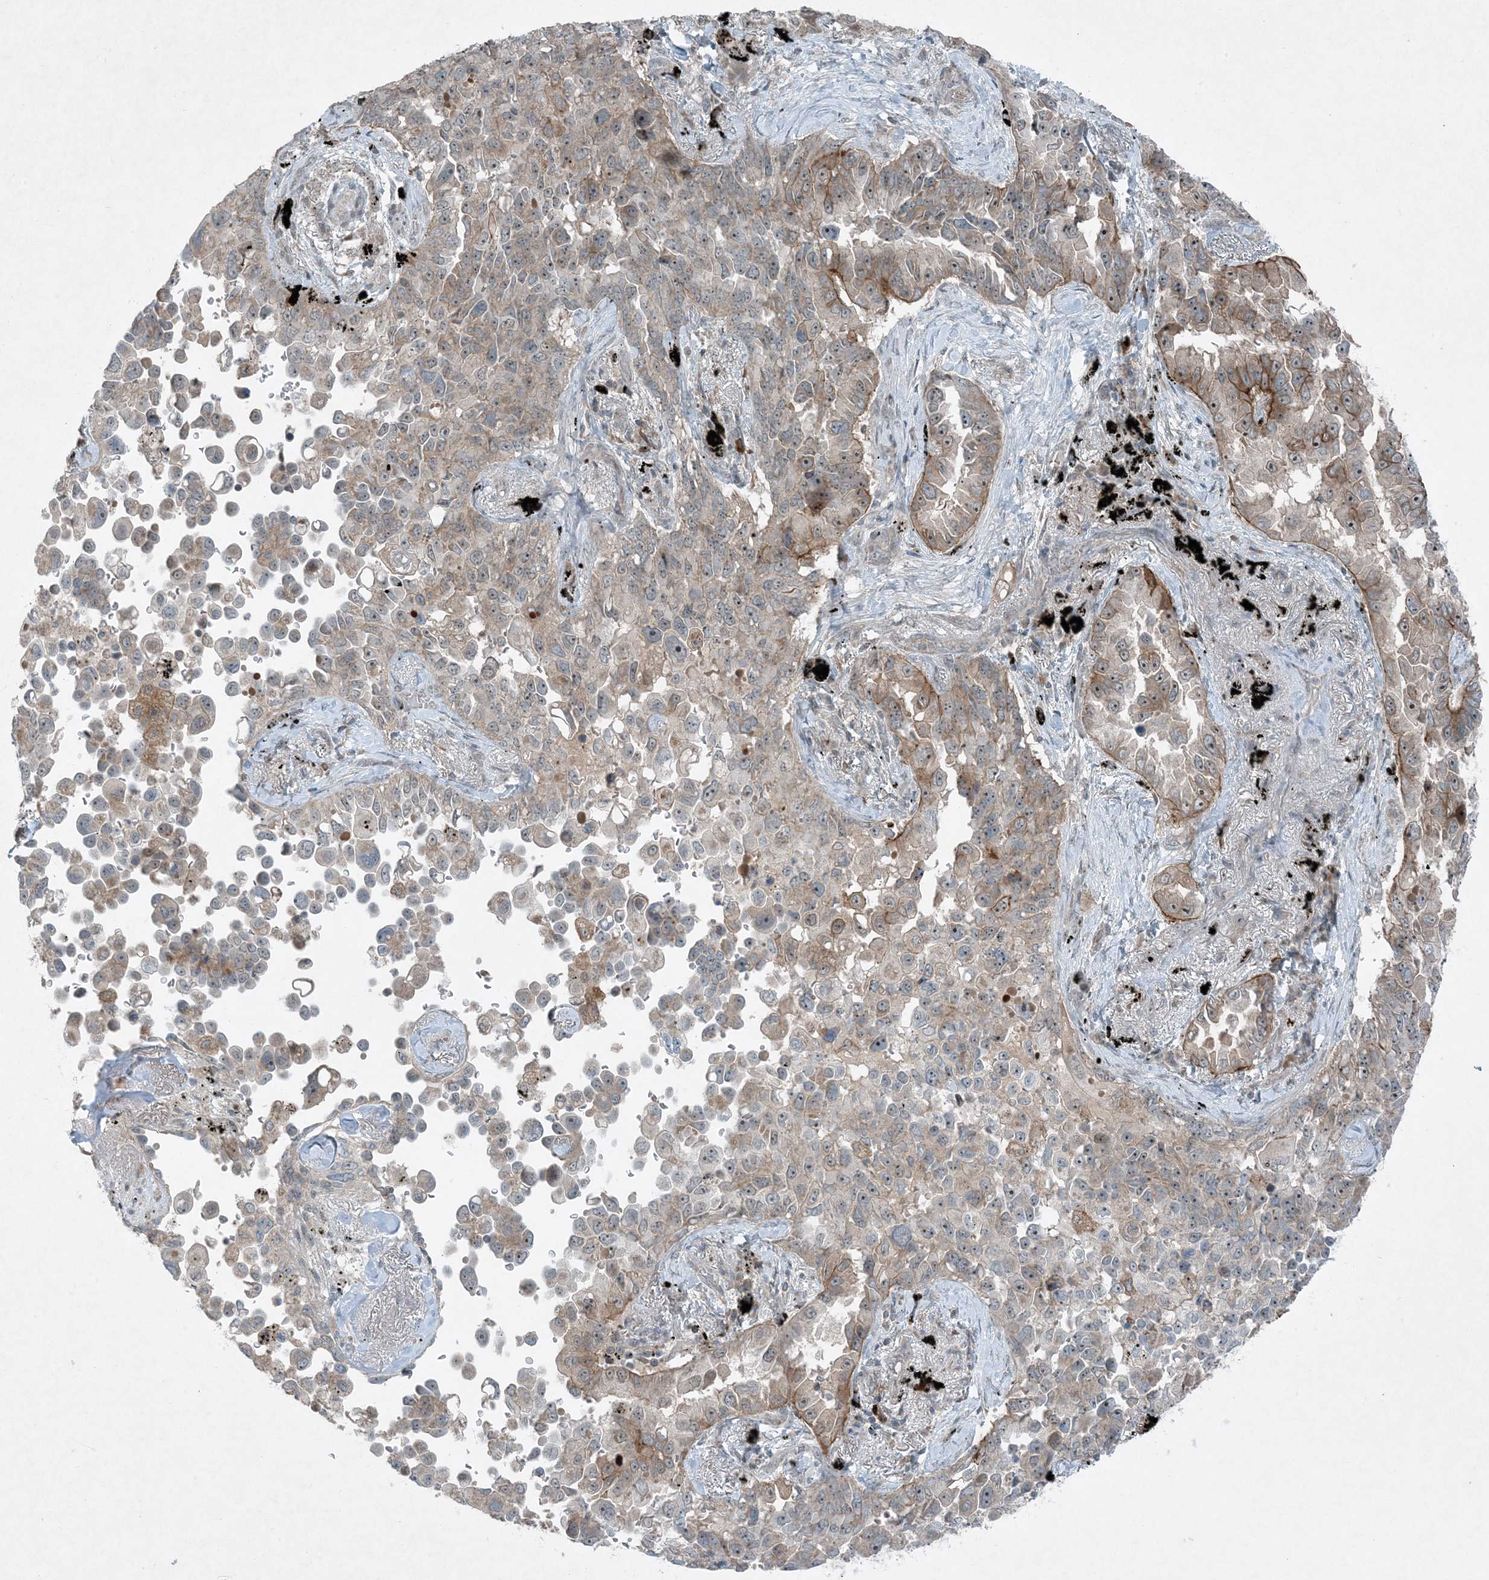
{"staining": {"intensity": "weak", "quantity": ">75%", "location": "cytoplasmic/membranous"}, "tissue": "lung cancer", "cell_type": "Tumor cells", "image_type": "cancer", "snomed": [{"axis": "morphology", "description": "Adenocarcinoma, NOS"}, {"axis": "topography", "description": "Lung"}], "caption": "Immunohistochemistry of lung cancer (adenocarcinoma) reveals low levels of weak cytoplasmic/membranous positivity in approximately >75% of tumor cells.", "gene": "MITD1", "patient": {"sex": "female", "age": 67}}